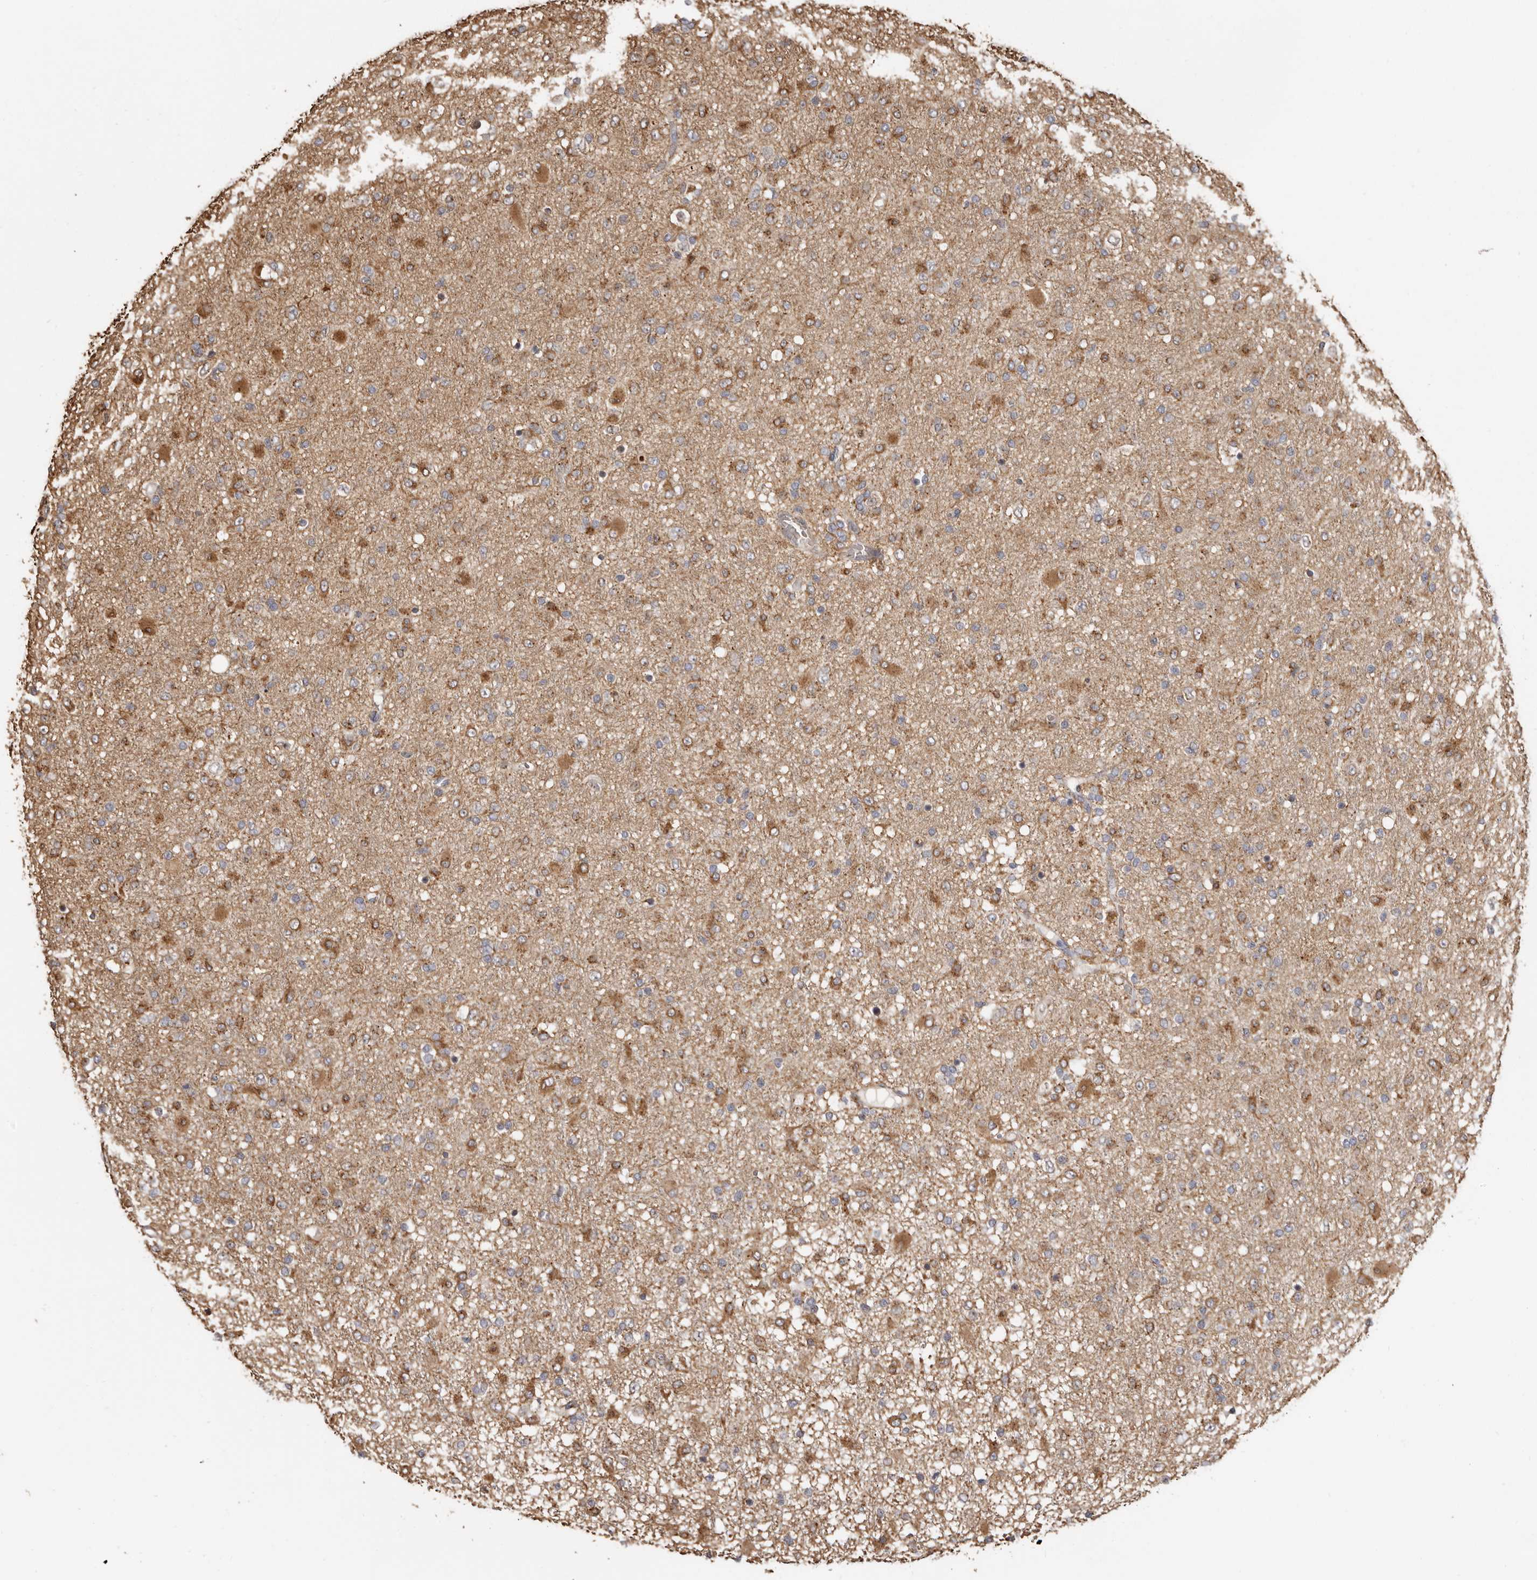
{"staining": {"intensity": "moderate", "quantity": "25%-75%", "location": "cytoplasmic/membranous"}, "tissue": "glioma", "cell_type": "Tumor cells", "image_type": "cancer", "snomed": [{"axis": "morphology", "description": "Glioma, malignant, Low grade"}, {"axis": "topography", "description": "Brain"}], "caption": "Protein staining of malignant low-grade glioma tissue shows moderate cytoplasmic/membranous positivity in about 25%-75% of tumor cells.", "gene": "ENTREP1", "patient": {"sex": "male", "age": 65}}